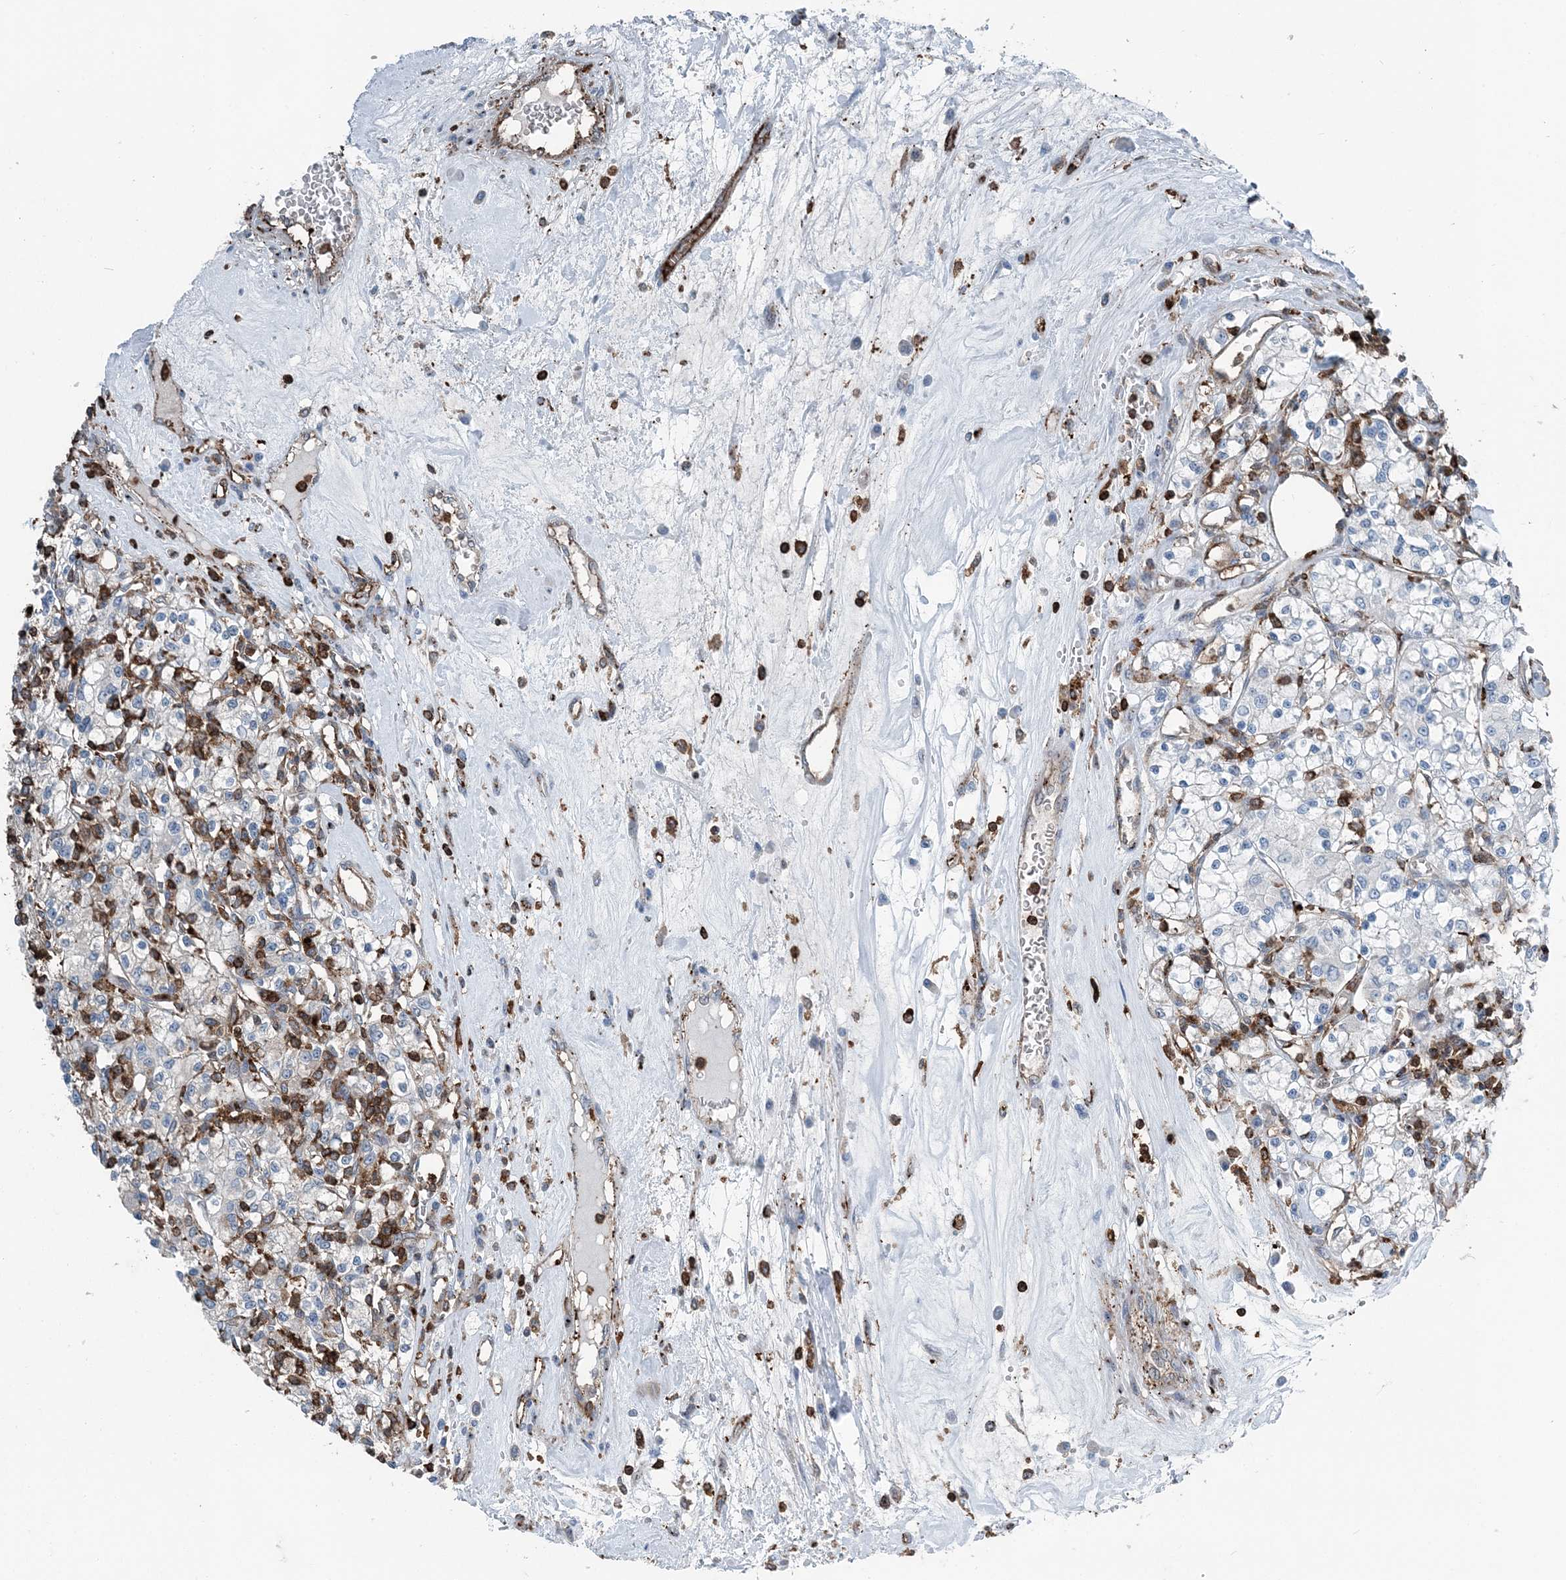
{"staining": {"intensity": "negative", "quantity": "none", "location": "none"}, "tissue": "renal cancer", "cell_type": "Tumor cells", "image_type": "cancer", "snomed": [{"axis": "morphology", "description": "Adenocarcinoma, NOS"}, {"axis": "topography", "description": "Kidney"}], "caption": "Renal cancer was stained to show a protein in brown. There is no significant staining in tumor cells. The staining is performed using DAB (3,3'-diaminobenzidine) brown chromogen with nuclei counter-stained in using hematoxylin.", "gene": "CFL1", "patient": {"sex": "female", "age": 59}}